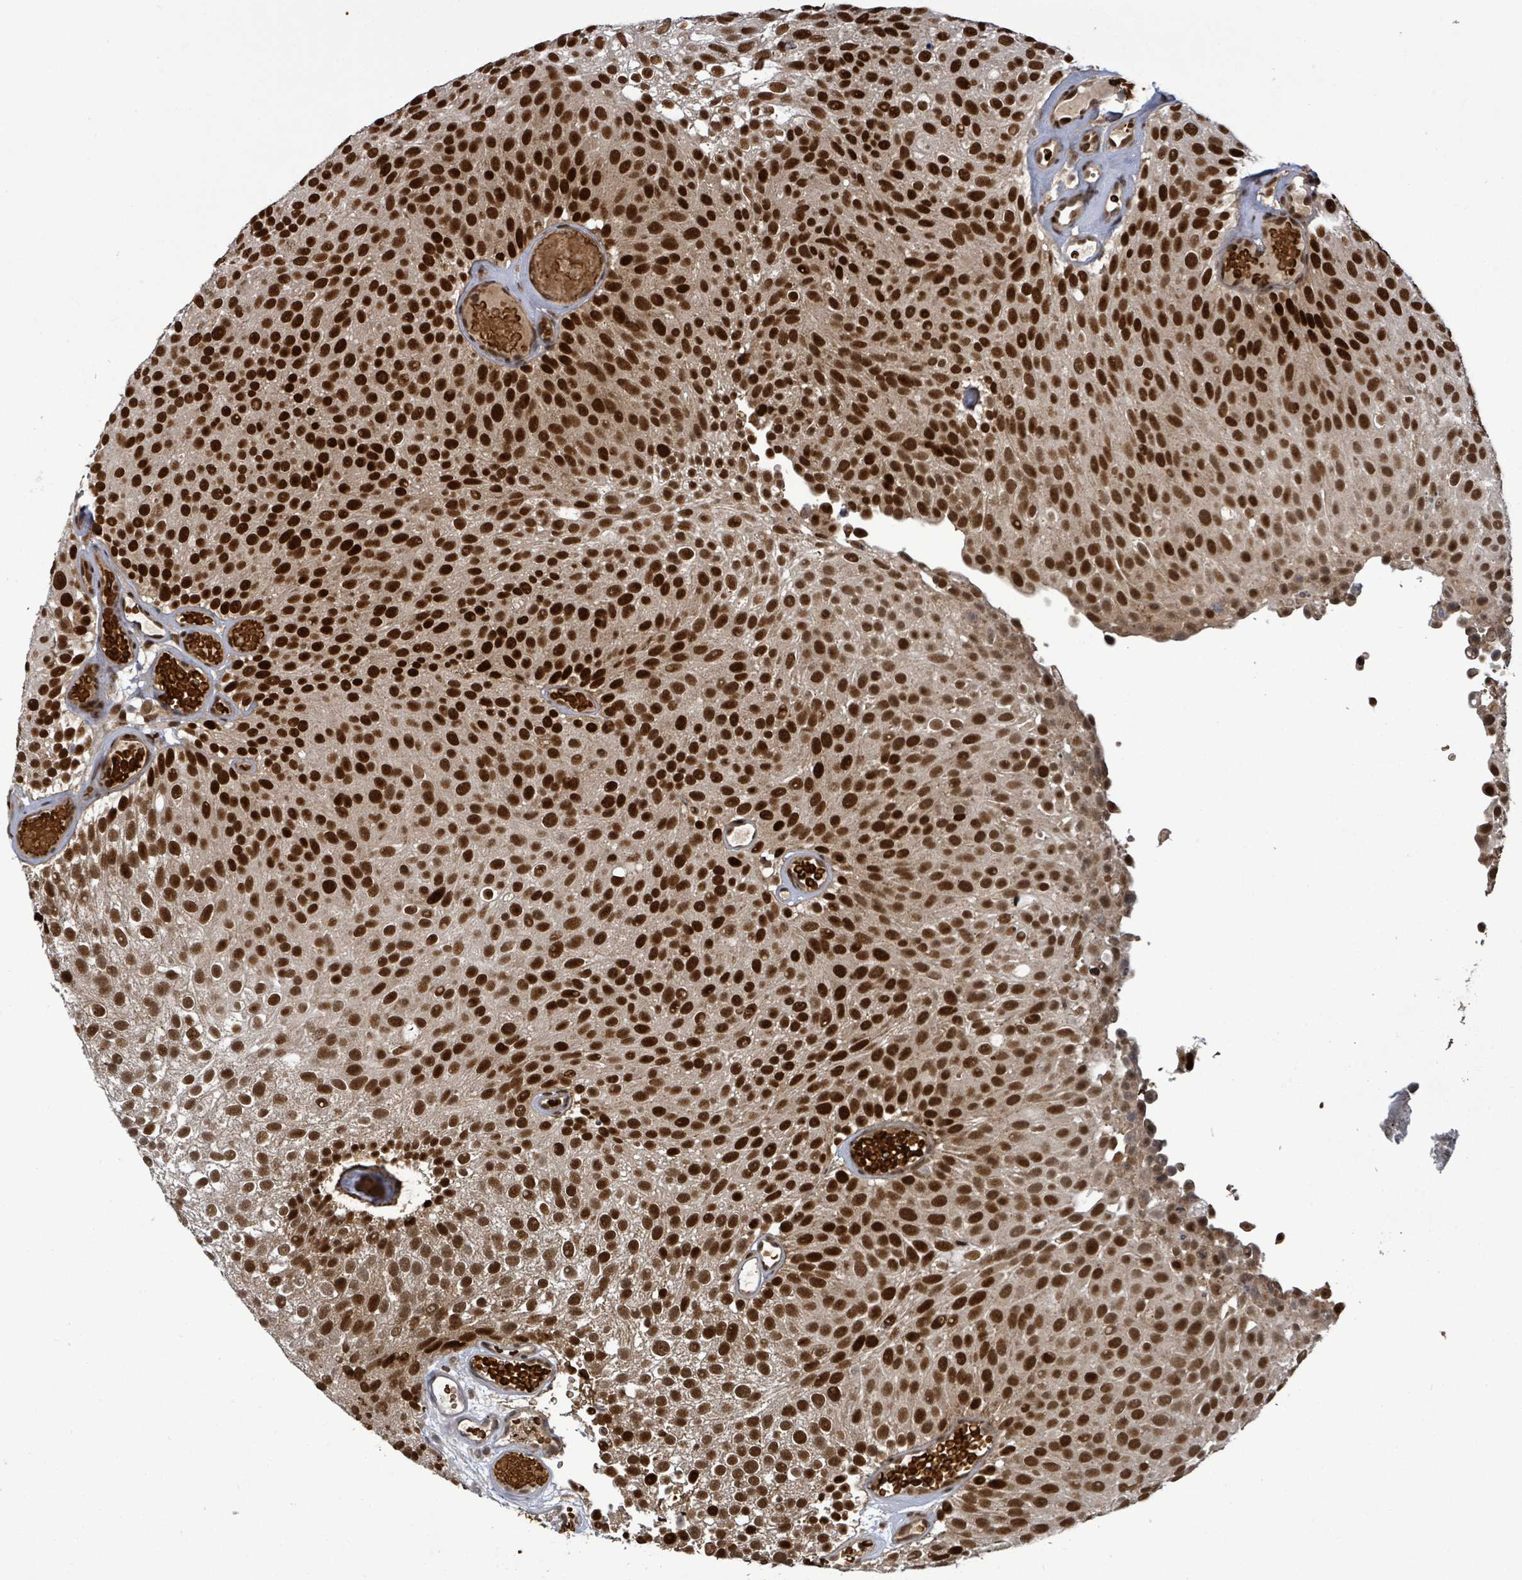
{"staining": {"intensity": "strong", "quantity": ">75%", "location": "nuclear"}, "tissue": "urothelial cancer", "cell_type": "Tumor cells", "image_type": "cancer", "snomed": [{"axis": "morphology", "description": "Urothelial carcinoma, Low grade"}, {"axis": "topography", "description": "Urinary bladder"}], "caption": "Urothelial cancer stained with DAB immunohistochemistry demonstrates high levels of strong nuclear expression in approximately >75% of tumor cells.", "gene": "PATZ1", "patient": {"sex": "male", "age": 78}}